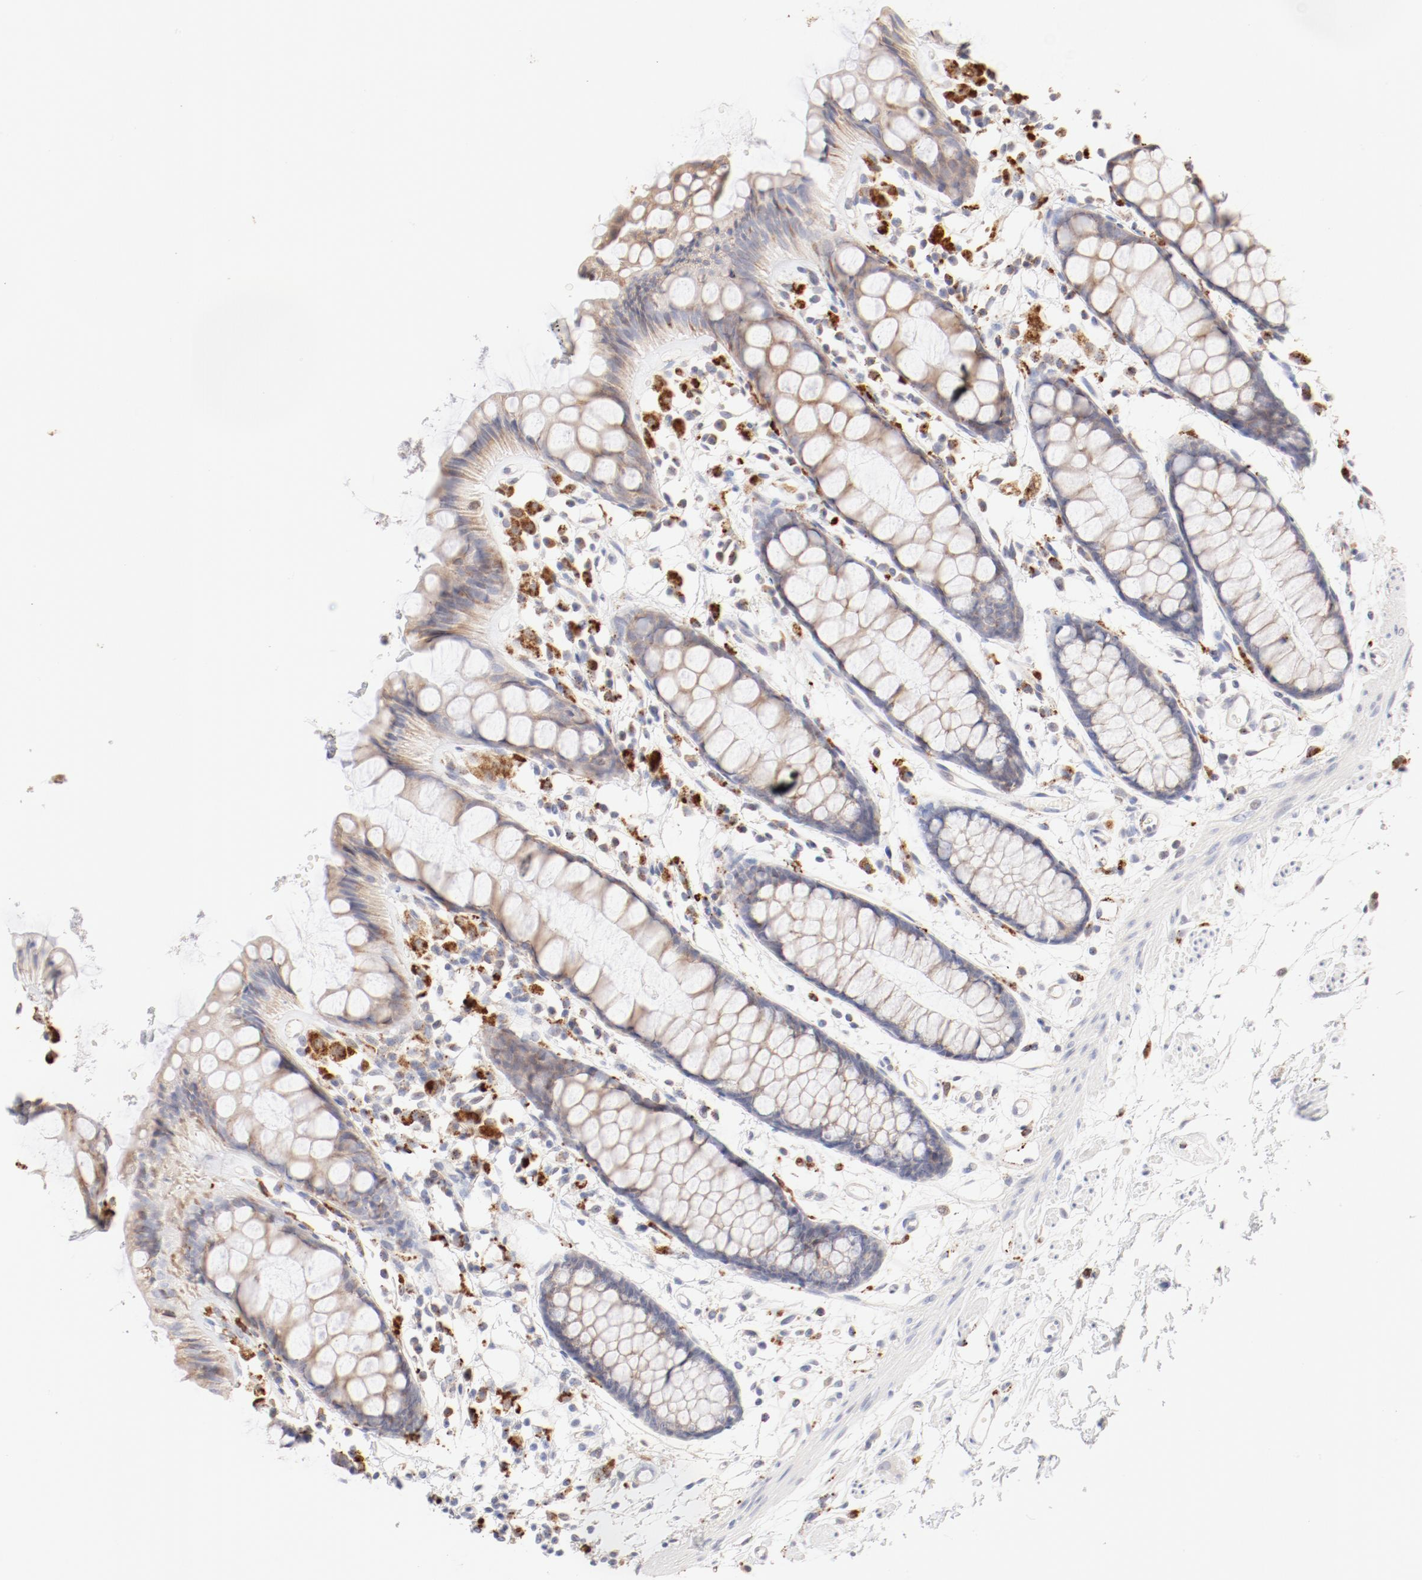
{"staining": {"intensity": "negative", "quantity": "none", "location": "none"}, "tissue": "rectum", "cell_type": "Glandular cells", "image_type": "normal", "snomed": [{"axis": "morphology", "description": "Normal tissue, NOS"}, {"axis": "topography", "description": "Rectum"}], "caption": "Micrograph shows no significant protein positivity in glandular cells of normal rectum.", "gene": "CTSH", "patient": {"sex": "female", "age": 66}}